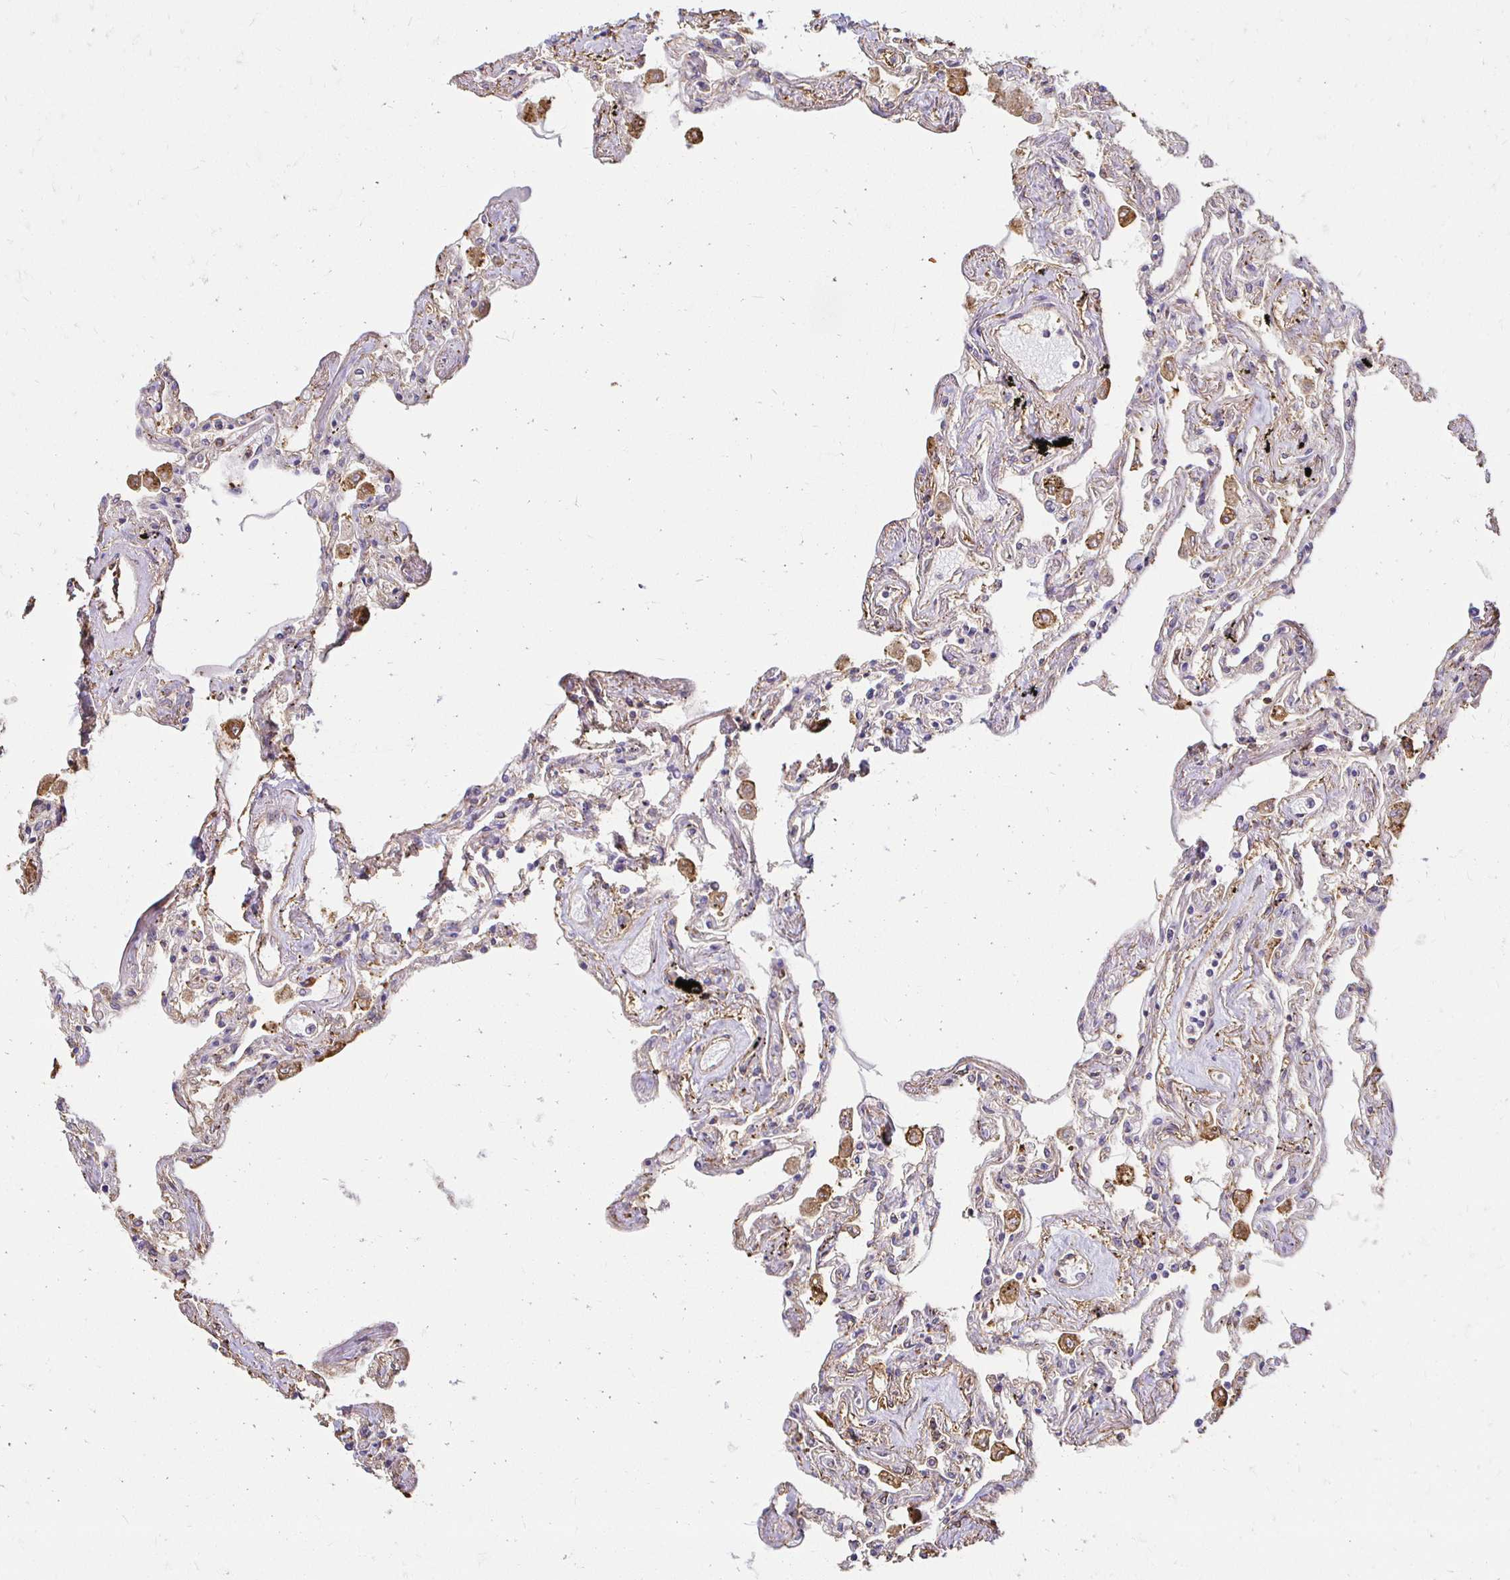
{"staining": {"intensity": "negative", "quantity": "none", "location": "none"}, "tissue": "lung", "cell_type": "Alveolar cells", "image_type": "normal", "snomed": [{"axis": "morphology", "description": "Normal tissue, NOS"}, {"axis": "morphology", "description": "Adenocarcinoma, NOS"}, {"axis": "topography", "description": "Cartilage tissue"}, {"axis": "topography", "description": "Lung"}], "caption": "Human lung stained for a protein using immunohistochemistry demonstrates no expression in alveolar cells.", "gene": "TAS1R3", "patient": {"sex": "female", "age": 67}}